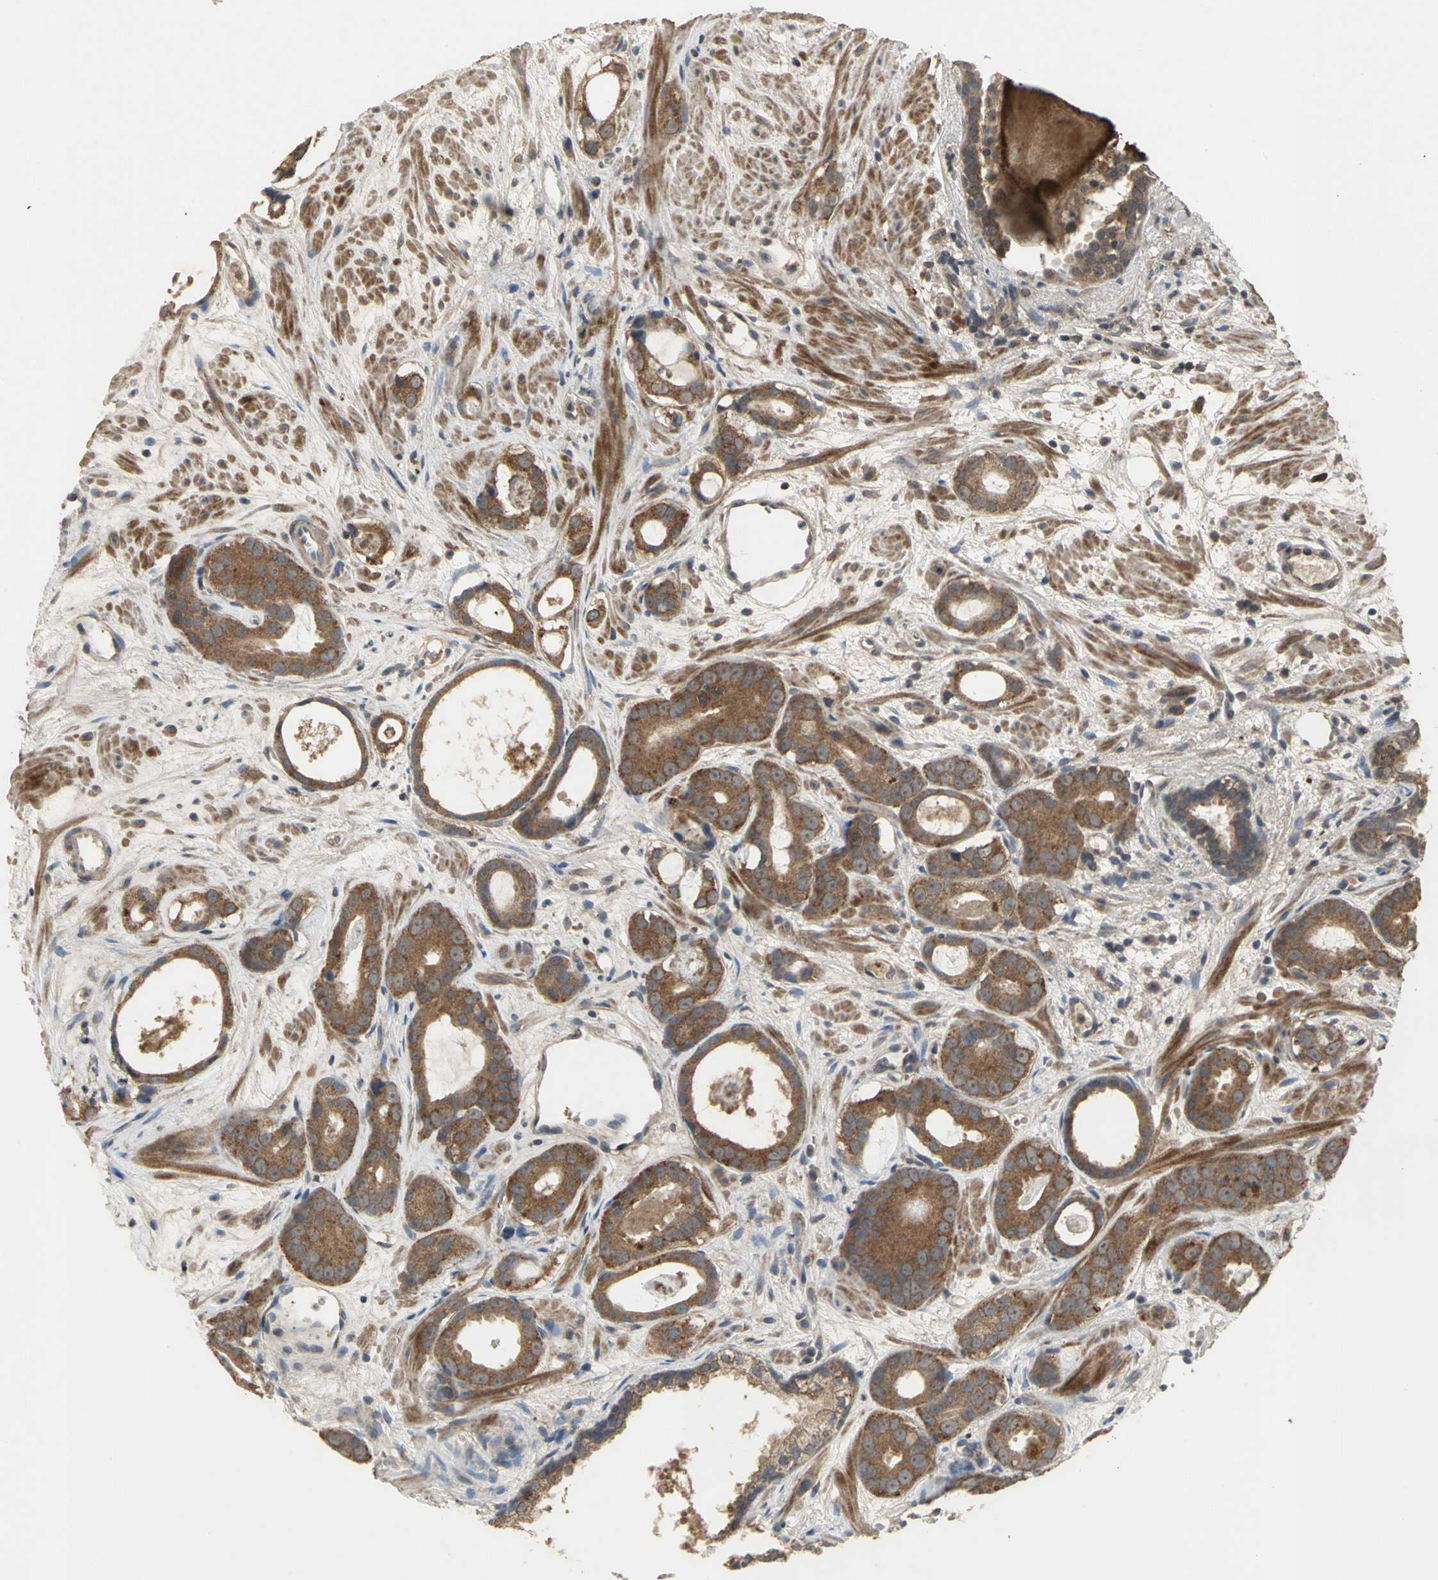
{"staining": {"intensity": "strong", "quantity": ">75%", "location": "cytoplasmic/membranous"}, "tissue": "prostate cancer", "cell_type": "Tumor cells", "image_type": "cancer", "snomed": [{"axis": "morphology", "description": "Adenocarcinoma, Low grade"}, {"axis": "topography", "description": "Prostate"}], "caption": "The photomicrograph displays immunohistochemical staining of prostate cancer (adenocarcinoma (low-grade)). There is strong cytoplasmic/membranous staining is present in about >75% of tumor cells.", "gene": "KEAP1", "patient": {"sex": "male", "age": 57}}